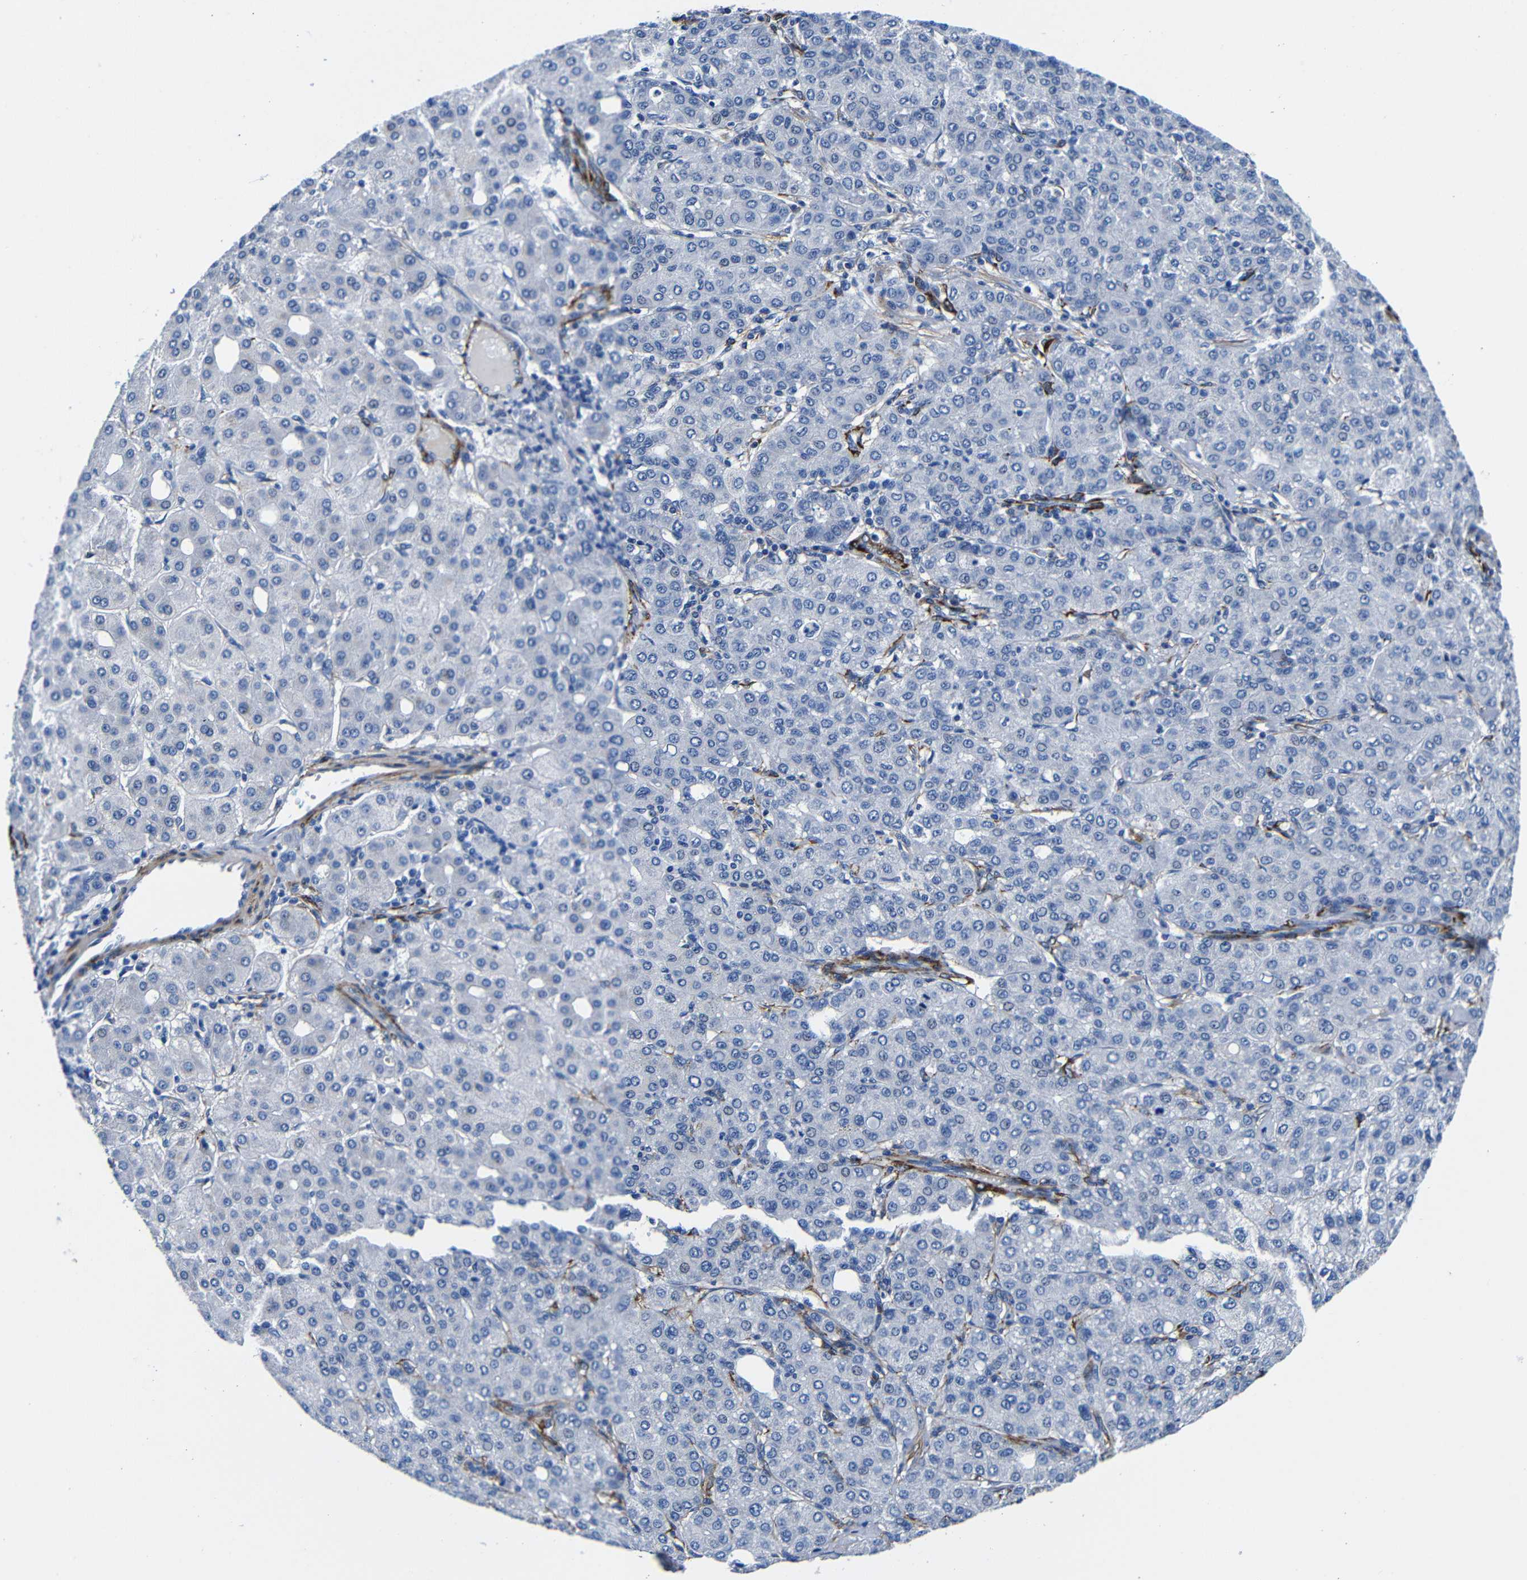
{"staining": {"intensity": "negative", "quantity": "none", "location": "none"}, "tissue": "liver cancer", "cell_type": "Tumor cells", "image_type": "cancer", "snomed": [{"axis": "morphology", "description": "Carcinoma, Hepatocellular, NOS"}, {"axis": "topography", "description": "Liver"}], "caption": "Immunohistochemistry micrograph of liver hepatocellular carcinoma stained for a protein (brown), which exhibits no staining in tumor cells.", "gene": "LRIG1", "patient": {"sex": "male", "age": 65}}